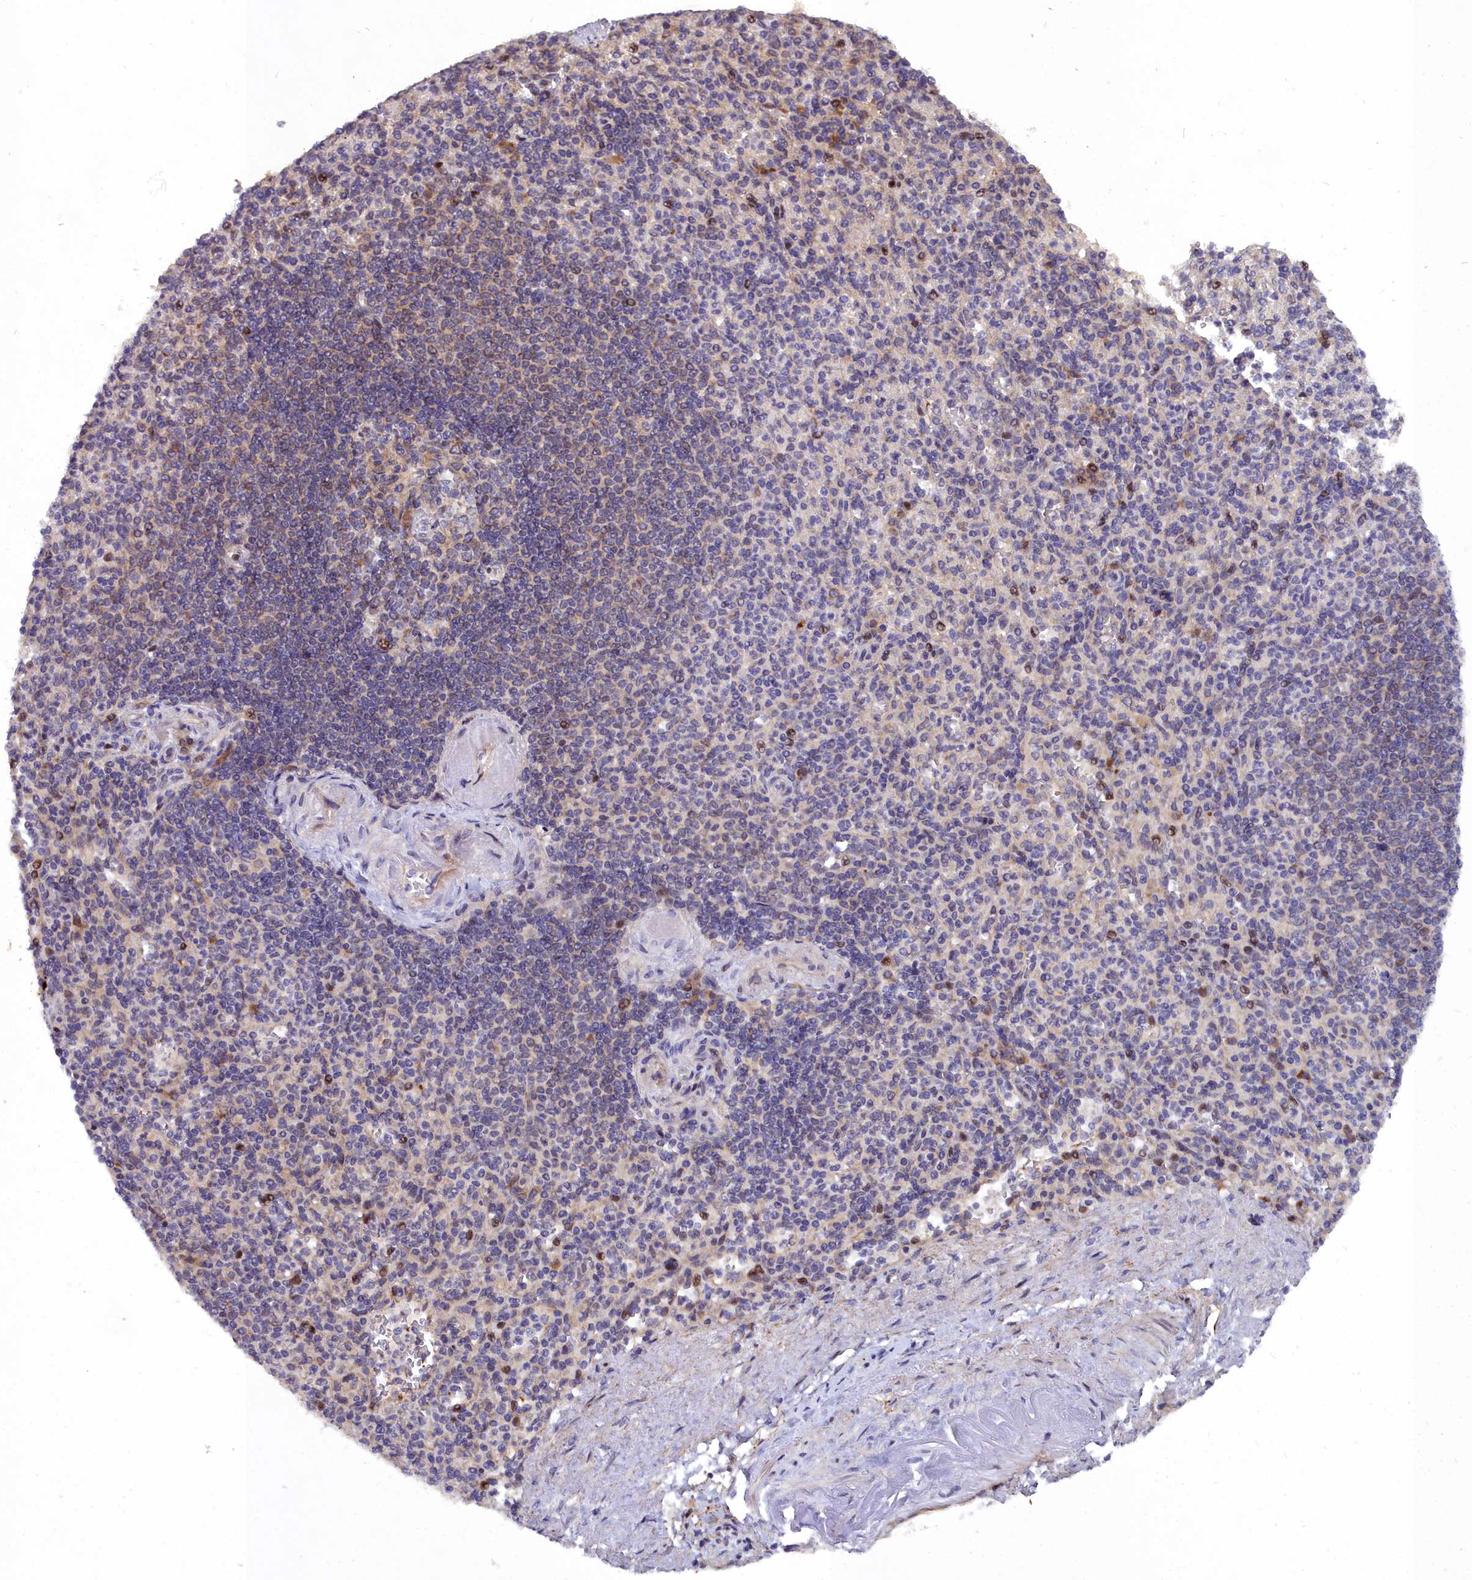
{"staining": {"intensity": "weak", "quantity": "<25%", "location": "cytoplasmic/membranous"}, "tissue": "spleen", "cell_type": "Cells in red pulp", "image_type": "normal", "snomed": [{"axis": "morphology", "description": "Normal tissue, NOS"}, {"axis": "topography", "description": "Spleen"}], "caption": "Cells in red pulp show no significant staining in benign spleen. The staining was performed using DAB (3,3'-diaminobenzidine) to visualize the protein expression in brown, while the nuclei were stained in blue with hematoxylin (Magnification: 20x).", "gene": "MRPS11", "patient": {"sex": "female", "age": 74}}